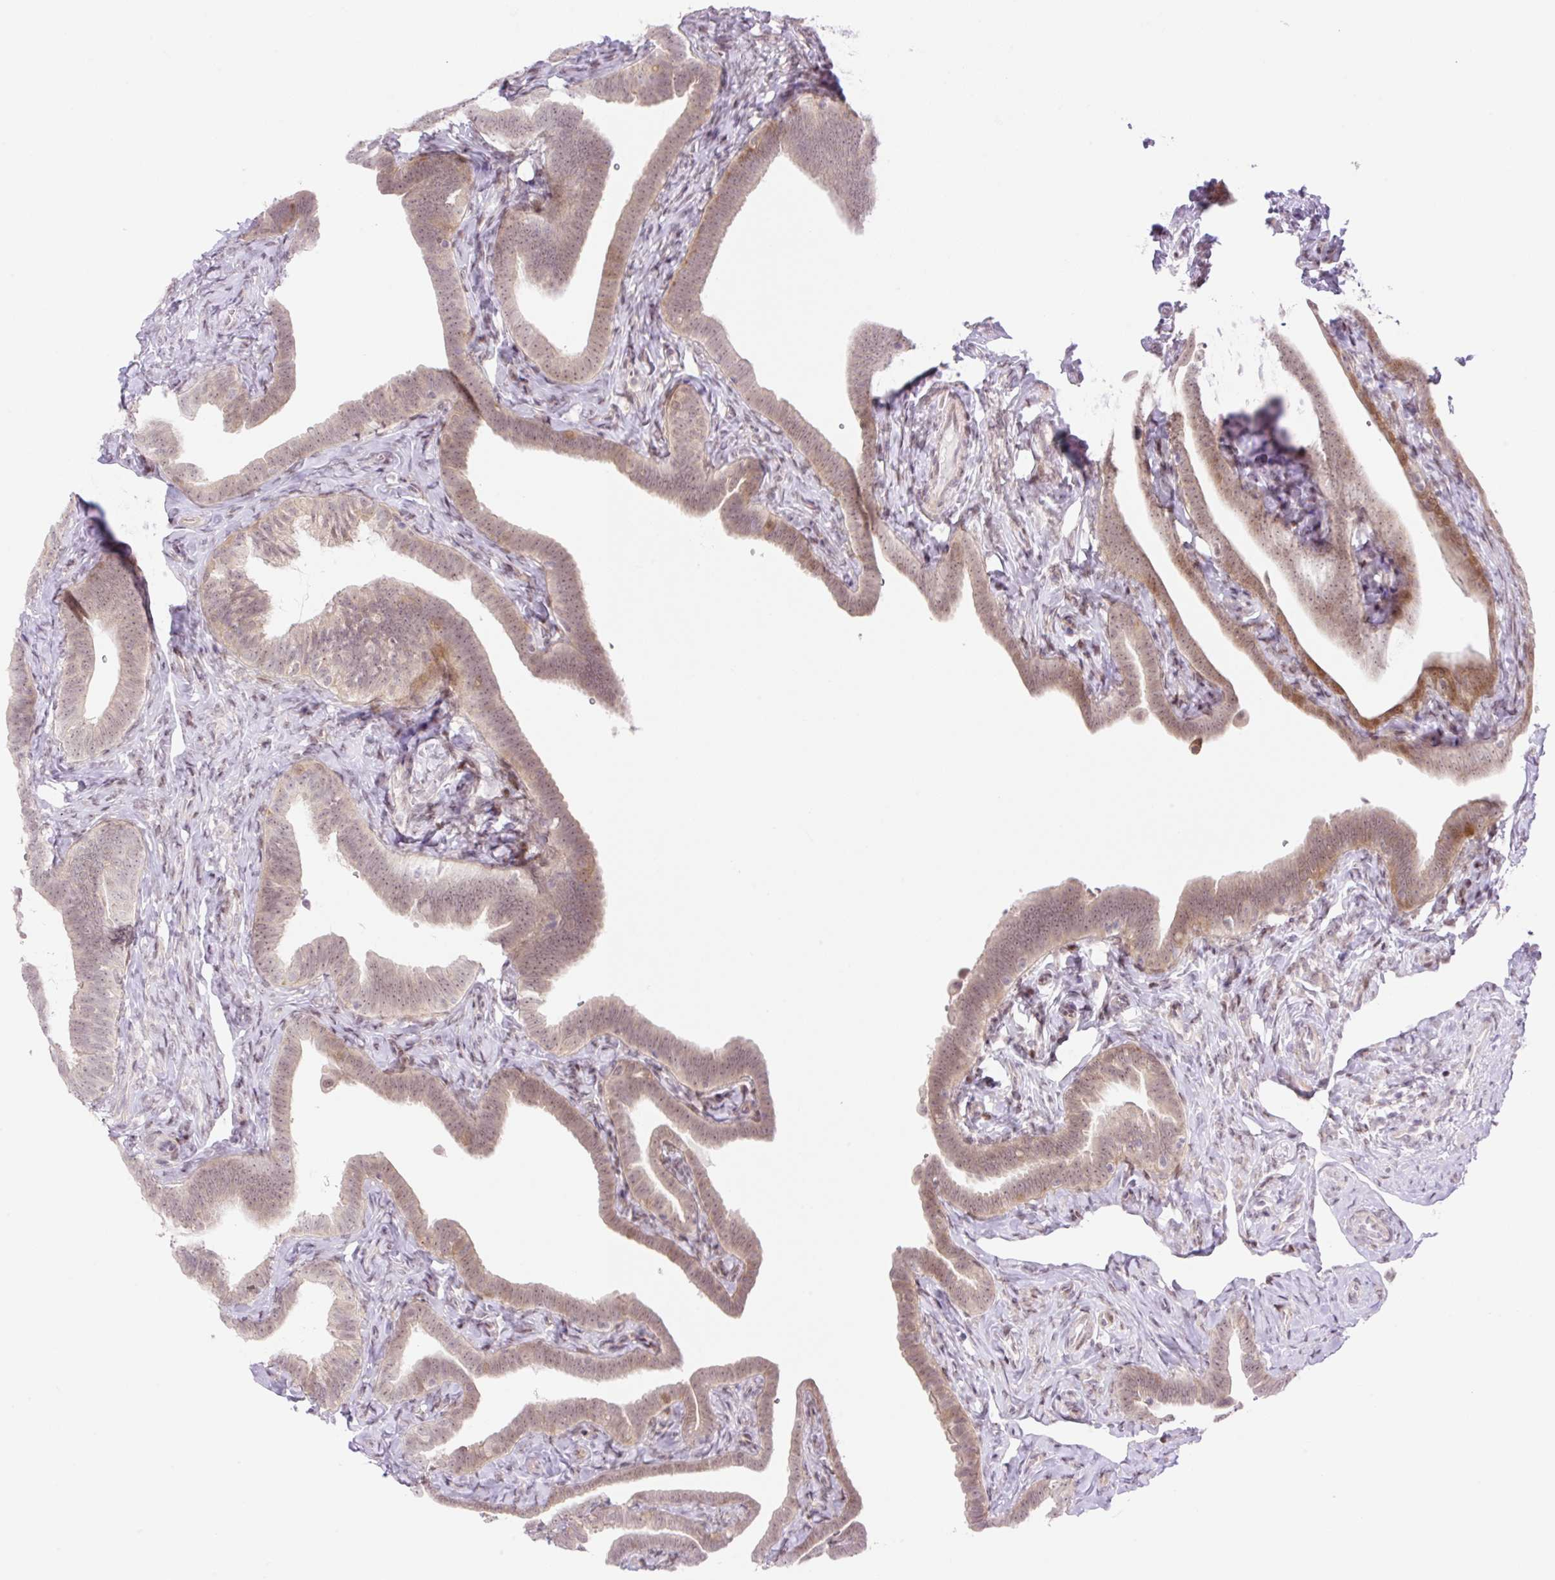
{"staining": {"intensity": "weak", "quantity": "25%-75%", "location": "cytoplasmic/membranous,nuclear"}, "tissue": "fallopian tube", "cell_type": "Glandular cells", "image_type": "normal", "snomed": [{"axis": "morphology", "description": "Normal tissue, NOS"}, {"axis": "topography", "description": "Fallopian tube"}], "caption": "A brown stain labels weak cytoplasmic/membranous,nuclear positivity of a protein in glandular cells of normal fallopian tube.", "gene": "ENSG00000264668", "patient": {"sex": "female", "age": 69}}